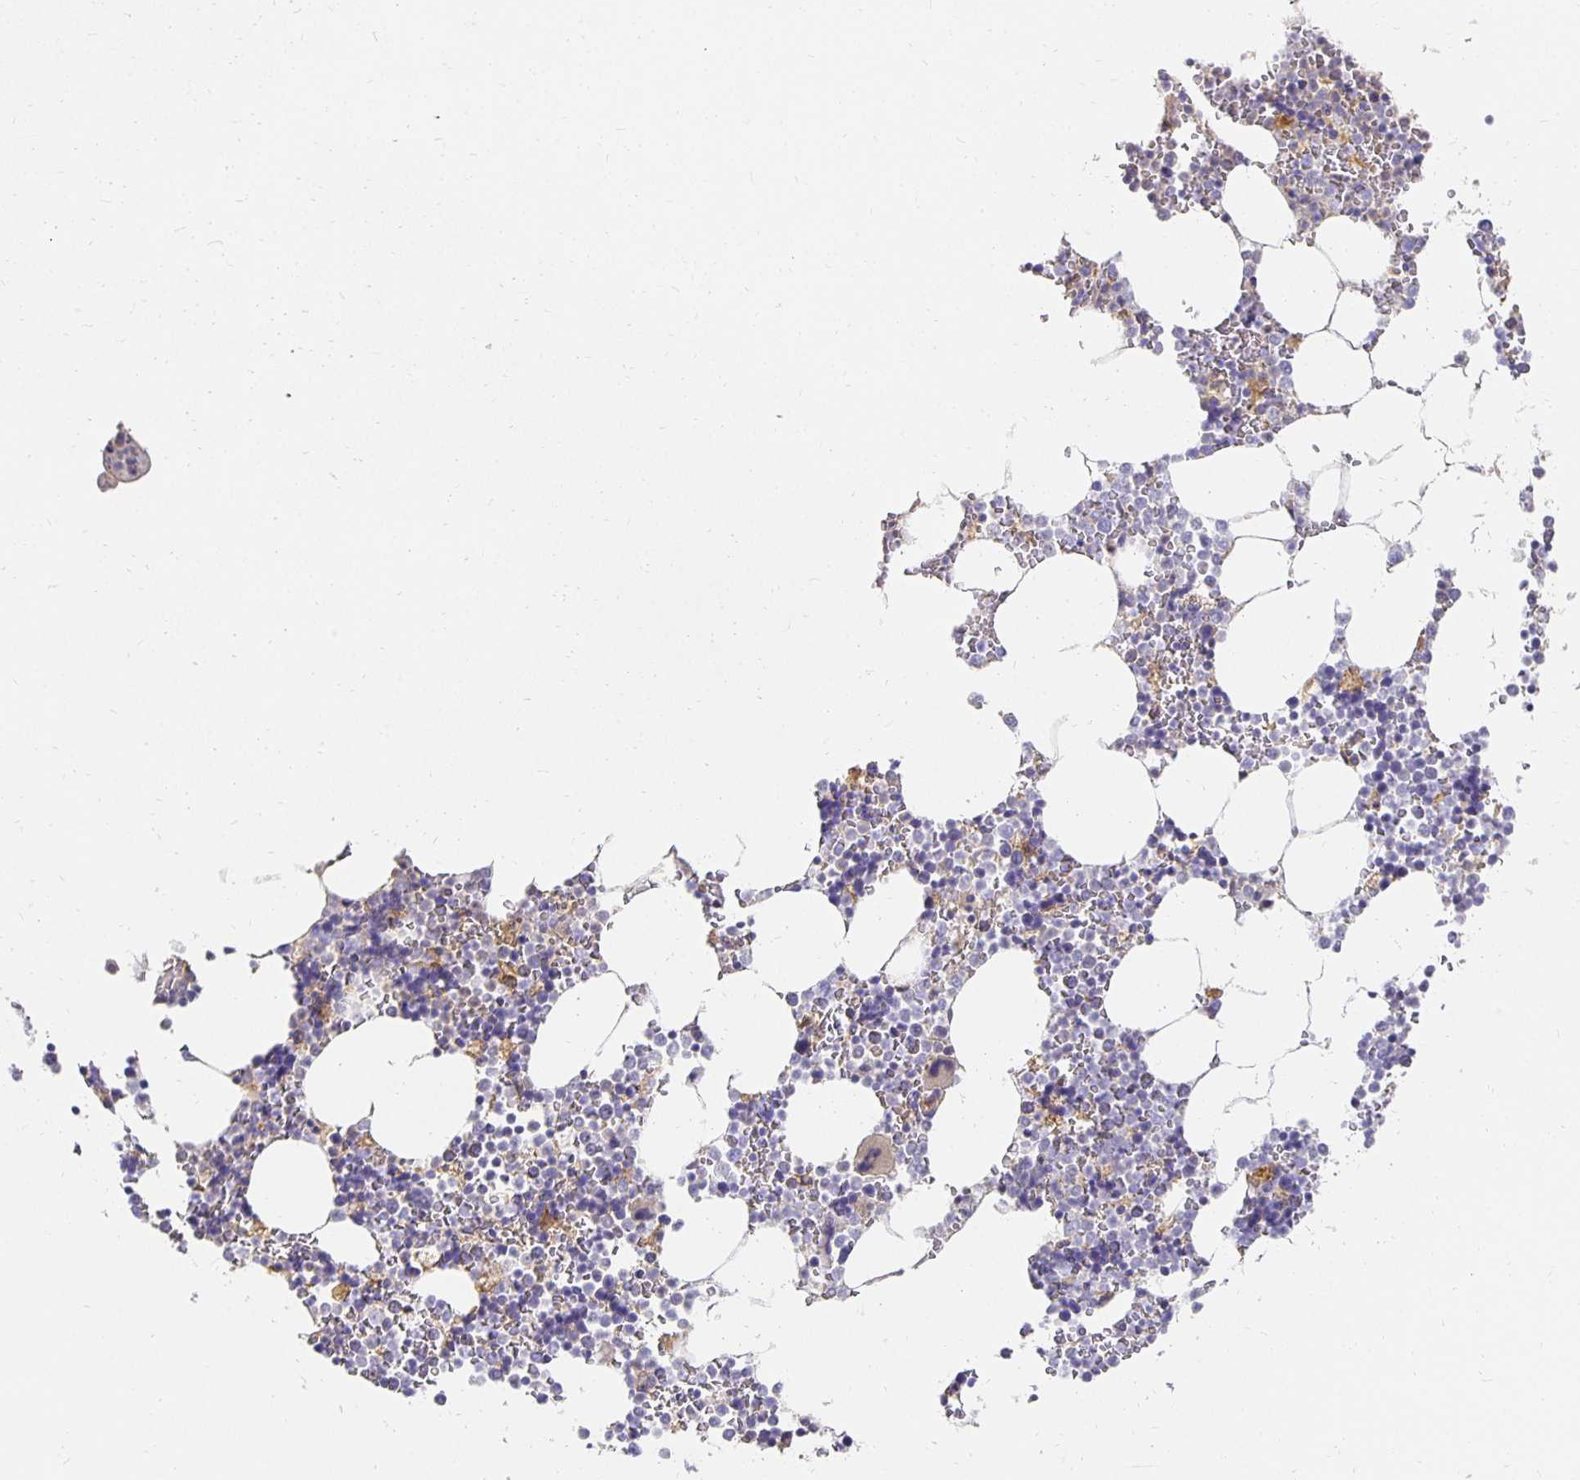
{"staining": {"intensity": "negative", "quantity": "none", "location": "none"}, "tissue": "bone marrow", "cell_type": "Hematopoietic cells", "image_type": "normal", "snomed": [{"axis": "morphology", "description": "Normal tissue, NOS"}, {"axis": "topography", "description": "Bone marrow"}], "caption": "Immunohistochemical staining of normal bone marrow displays no significant staining in hematopoietic cells. (DAB (3,3'-diaminobenzidine) IHC visualized using brightfield microscopy, high magnification).", "gene": "PLOD1", "patient": {"sex": "female", "age": 42}}